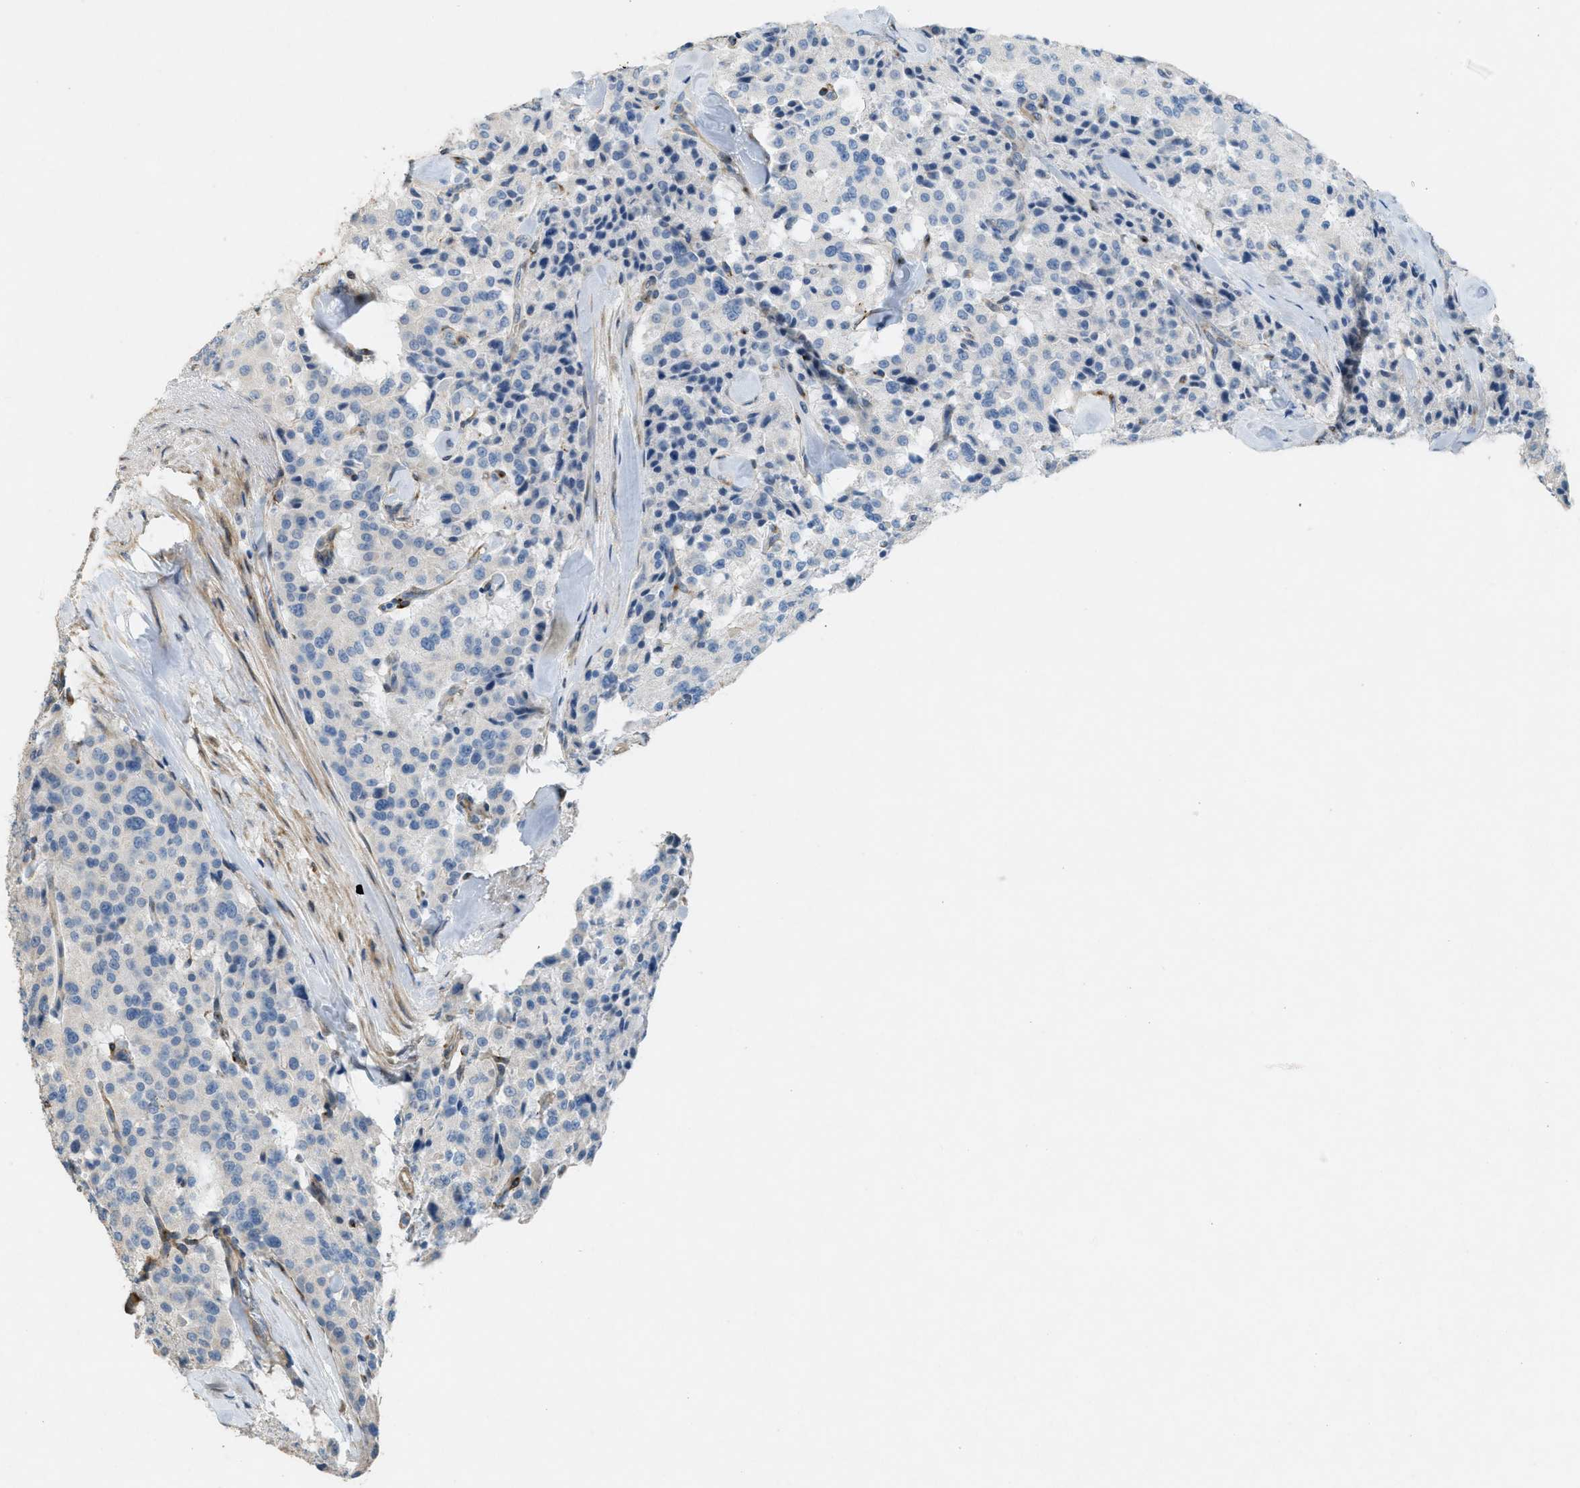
{"staining": {"intensity": "negative", "quantity": "none", "location": "none"}, "tissue": "carcinoid", "cell_type": "Tumor cells", "image_type": "cancer", "snomed": [{"axis": "morphology", "description": "Carcinoid, malignant, NOS"}, {"axis": "topography", "description": "Lung"}], "caption": "Histopathology image shows no significant protein staining in tumor cells of carcinoid.", "gene": "ADCY5", "patient": {"sex": "male", "age": 30}}